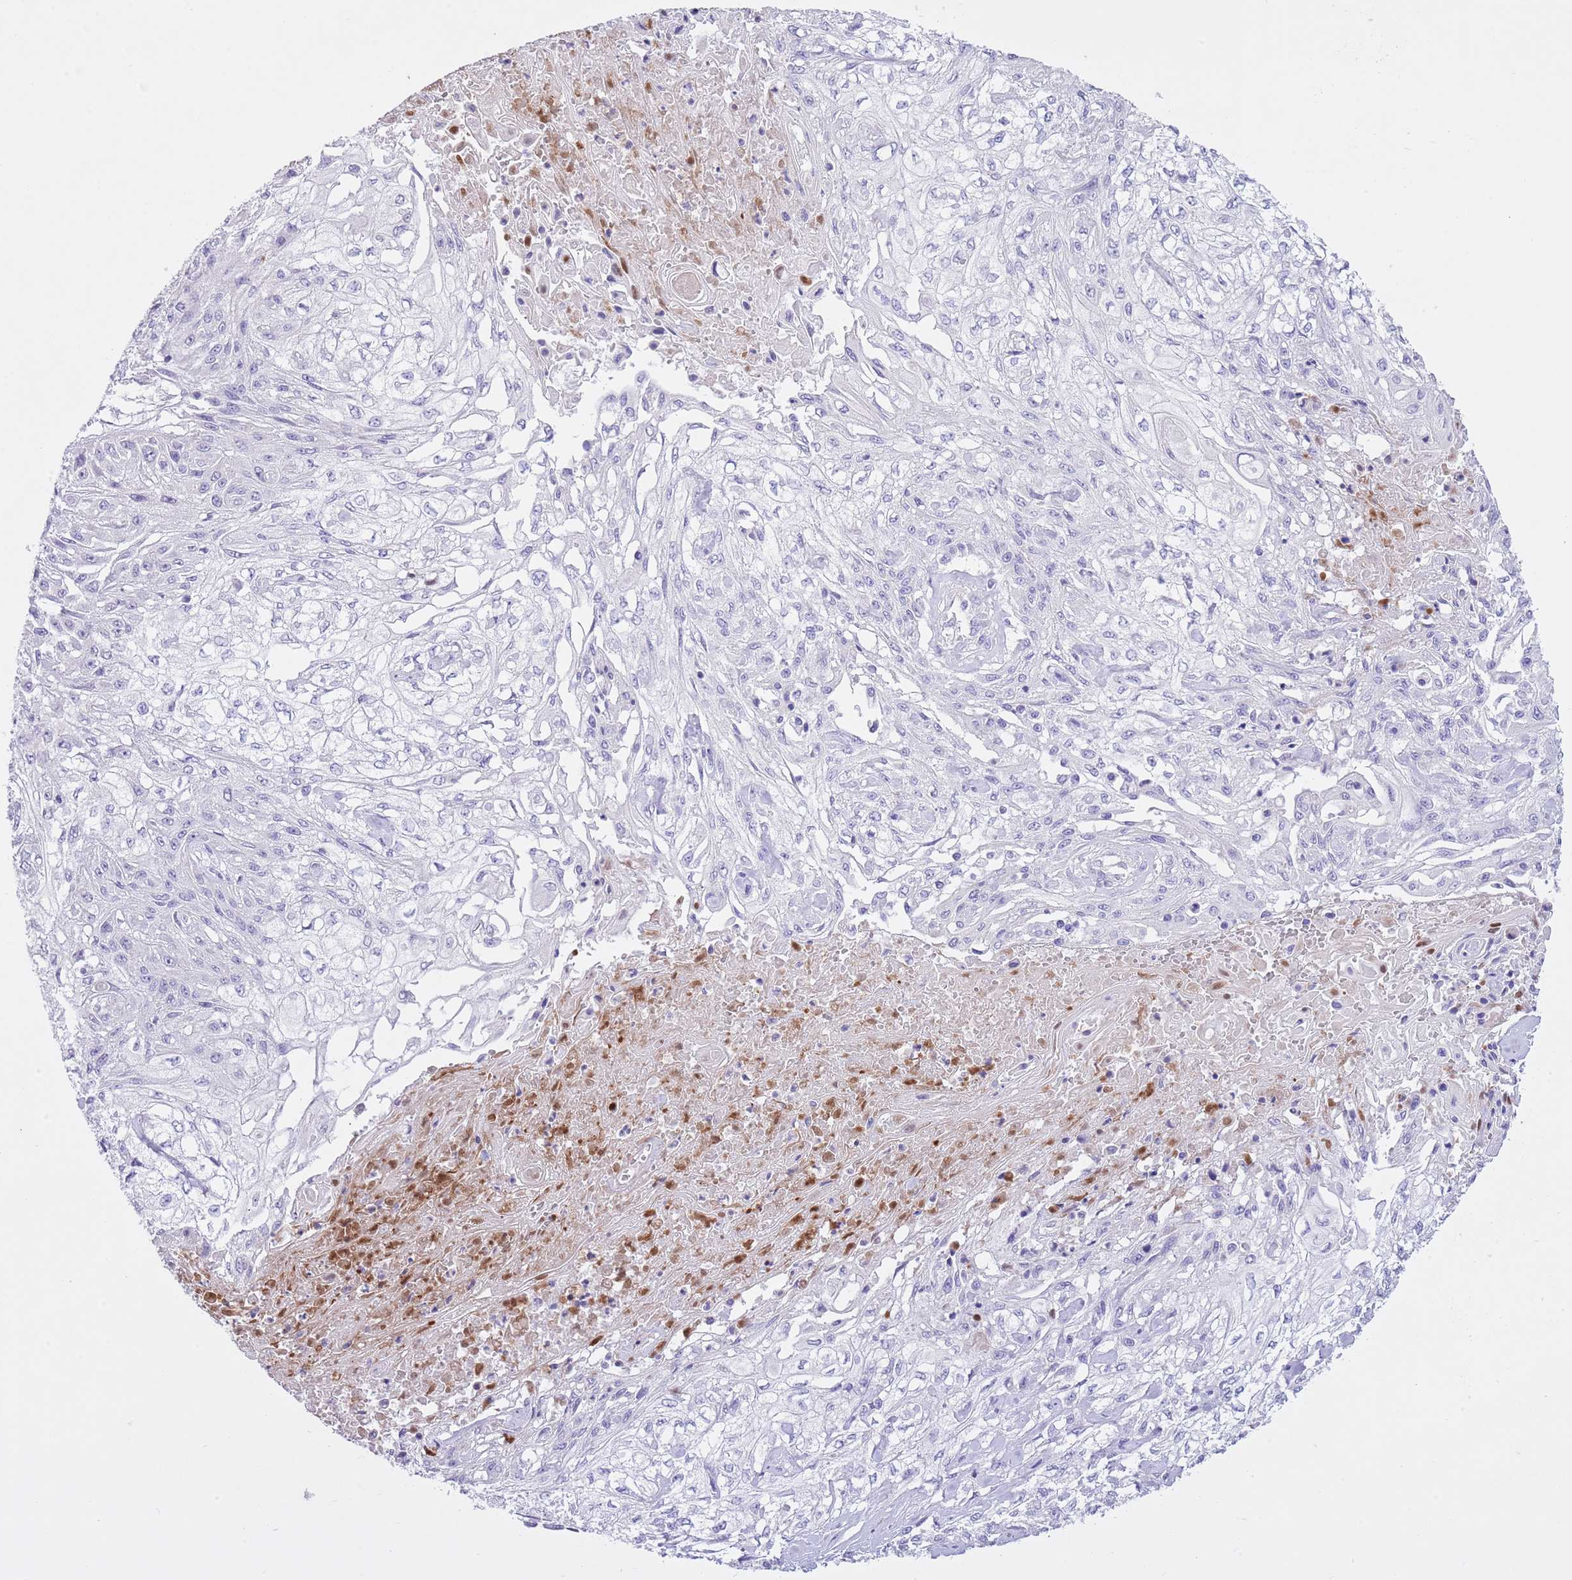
{"staining": {"intensity": "negative", "quantity": "none", "location": "none"}, "tissue": "skin cancer", "cell_type": "Tumor cells", "image_type": "cancer", "snomed": [{"axis": "morphology", "description": "Squamous cell carcinoma, NOS"}, {"axis": "morphology", "description": "Squamous cell carcinoma, metastatic, NOS"}, {"axis": "topography", "description": "Skin"}, {"axis": "topography", "description": "Lymph node"}], "caption": "Tumor cells are negative for protein expression in human skin cancer.", "gene": "CLEC2A", "patient": {"sex": "male", "age": 75}}